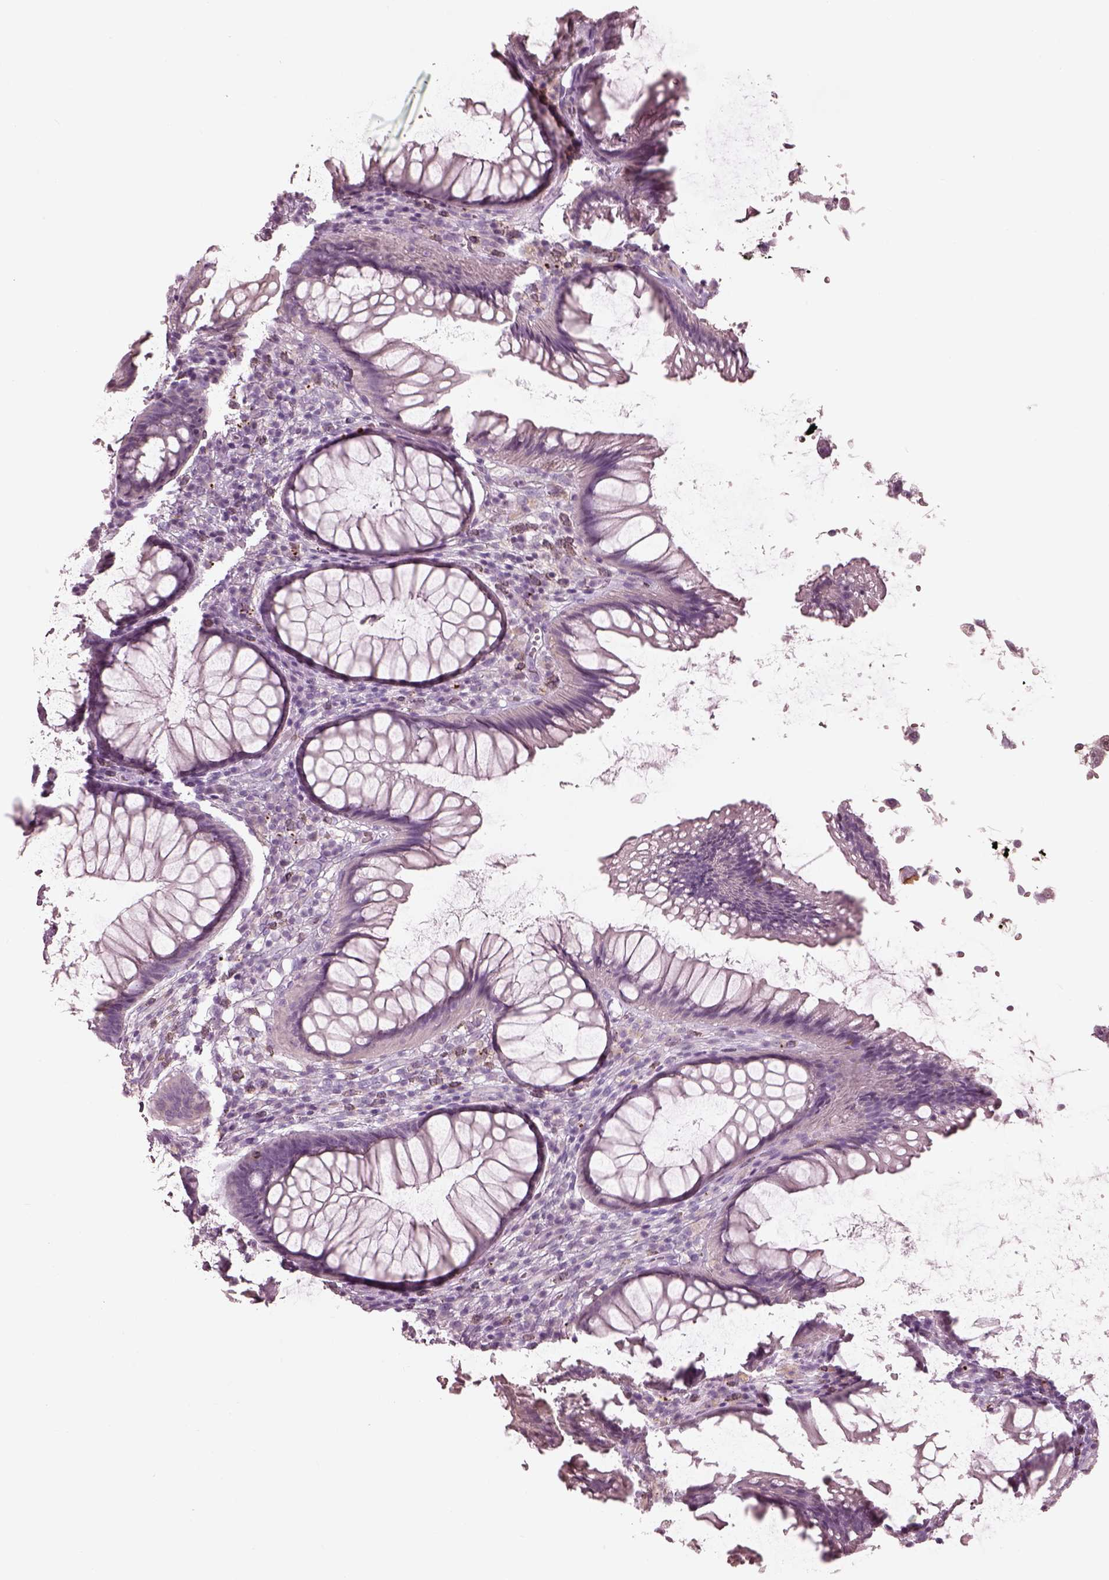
{"staining": {"intensity": "negative", "quantity": "none", "location": "none"}, "tissue": "rectum", "cell_type": "Glandular cells", "image_type": "normal", "snomed": [{"axis": "morphology", "description": "Normal tissue, NOS"}, {"axis": "topography", "description": "Smooth muscle"}, {"axis": "topography", "description": "Rectum"}], "caption": "A high-resolution image shows immunohistochemistry staining of normal rectum, which demonstrates no significant positivity in glandular cells.", "gene": "RSPH9", "patient": {"sex": "male", "age": 53}}